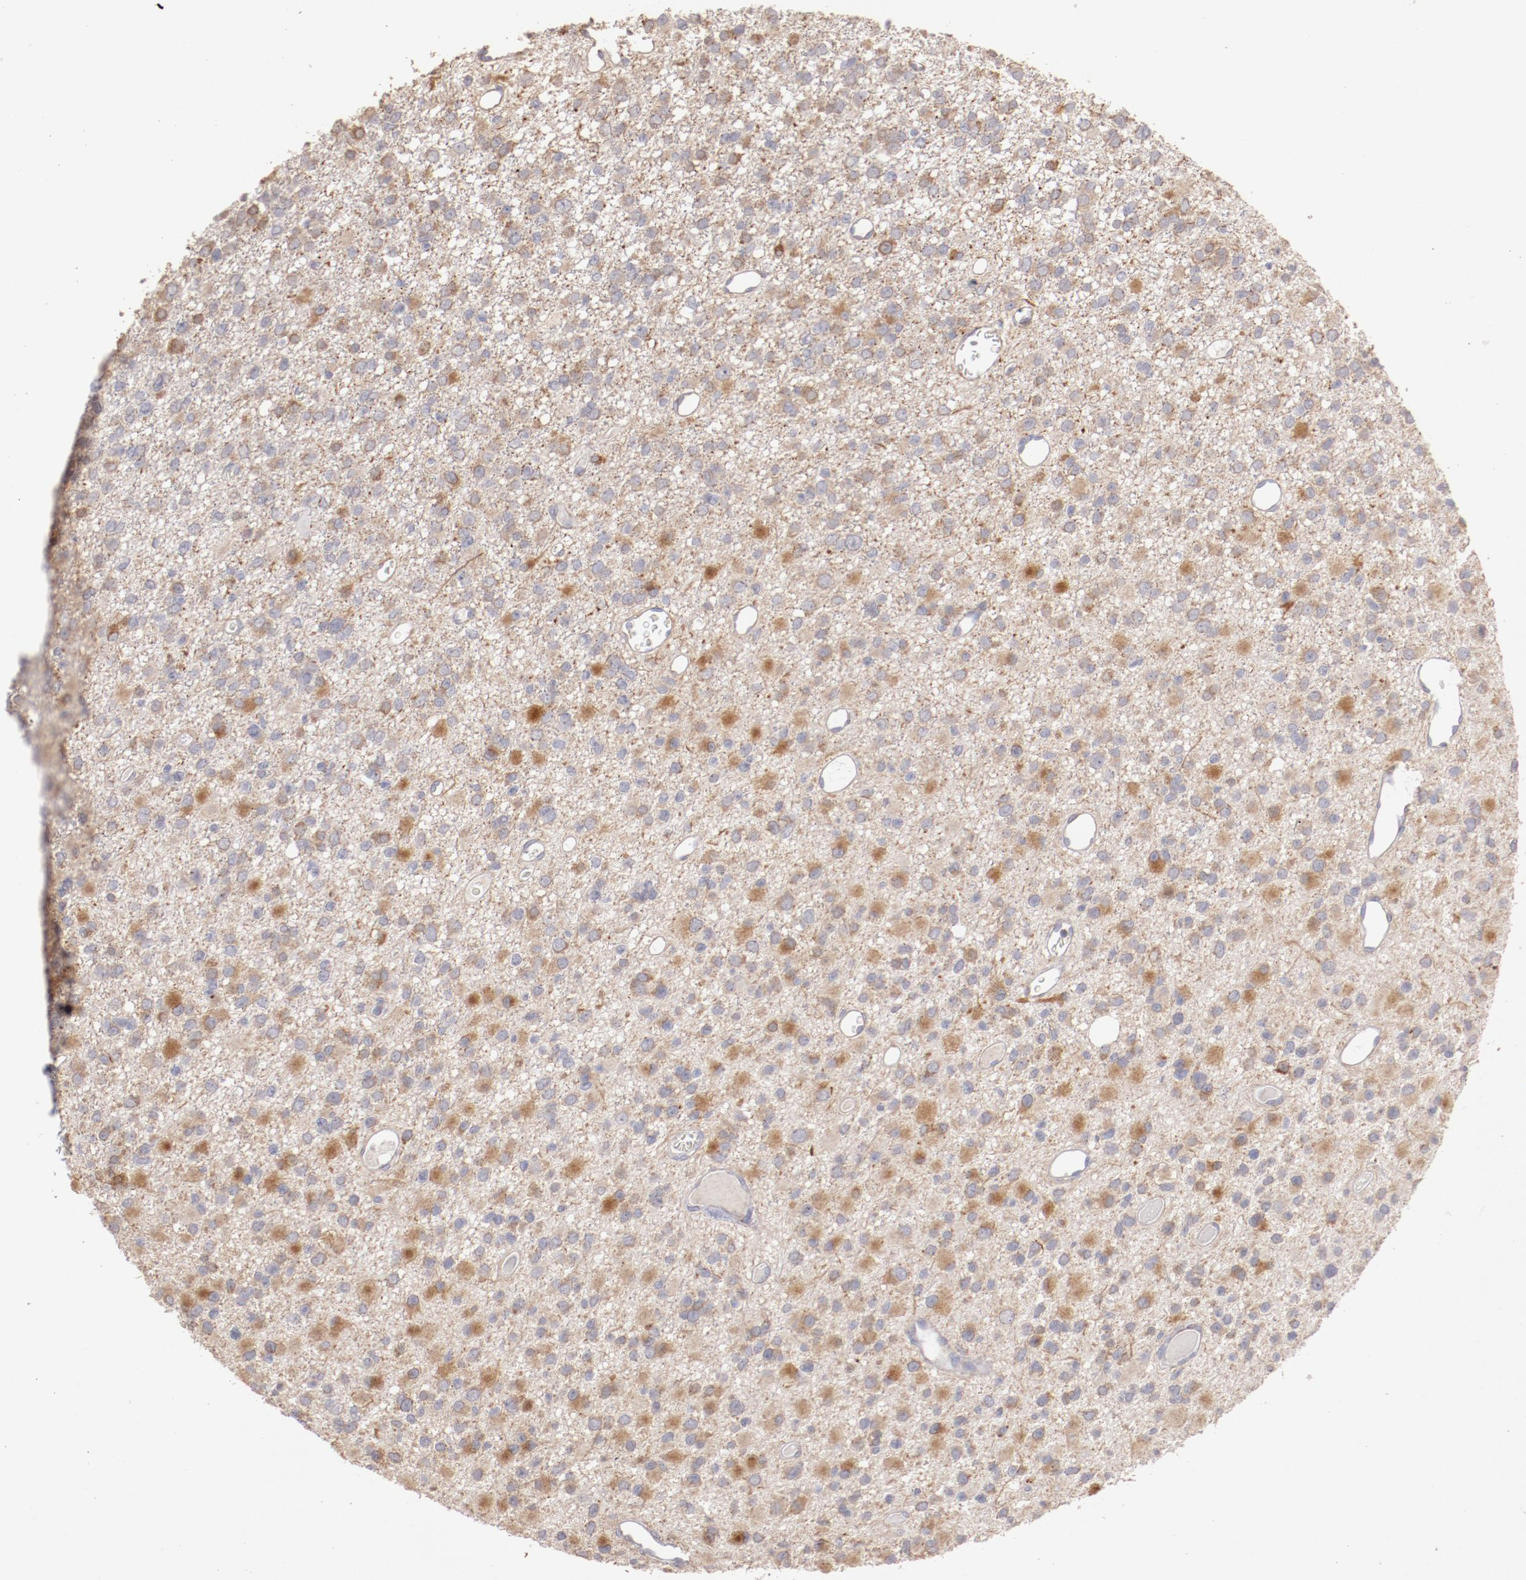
{"staining": {"intensity": "weak", "quantity": "25%-75%", "location": "cytoplasmic/membranous"}, "tissue": "glioma", "cell_type": "Tumor cells", "image_type": "cancer", "snomed": [{"axis": "morphology", "description": "Glioma, malignant, Low grade"}, {"axis": "topography", "description": "Brain"}], "caption": "This image shows immunohistochemistry staining of human low-grade glioma (malignant), with low weak cytoplasmic/membranous positivity in about 25%-75% of tumor cells.", "gene": "ENTPD5", "patient": {"sex": "male", "age": 42}}